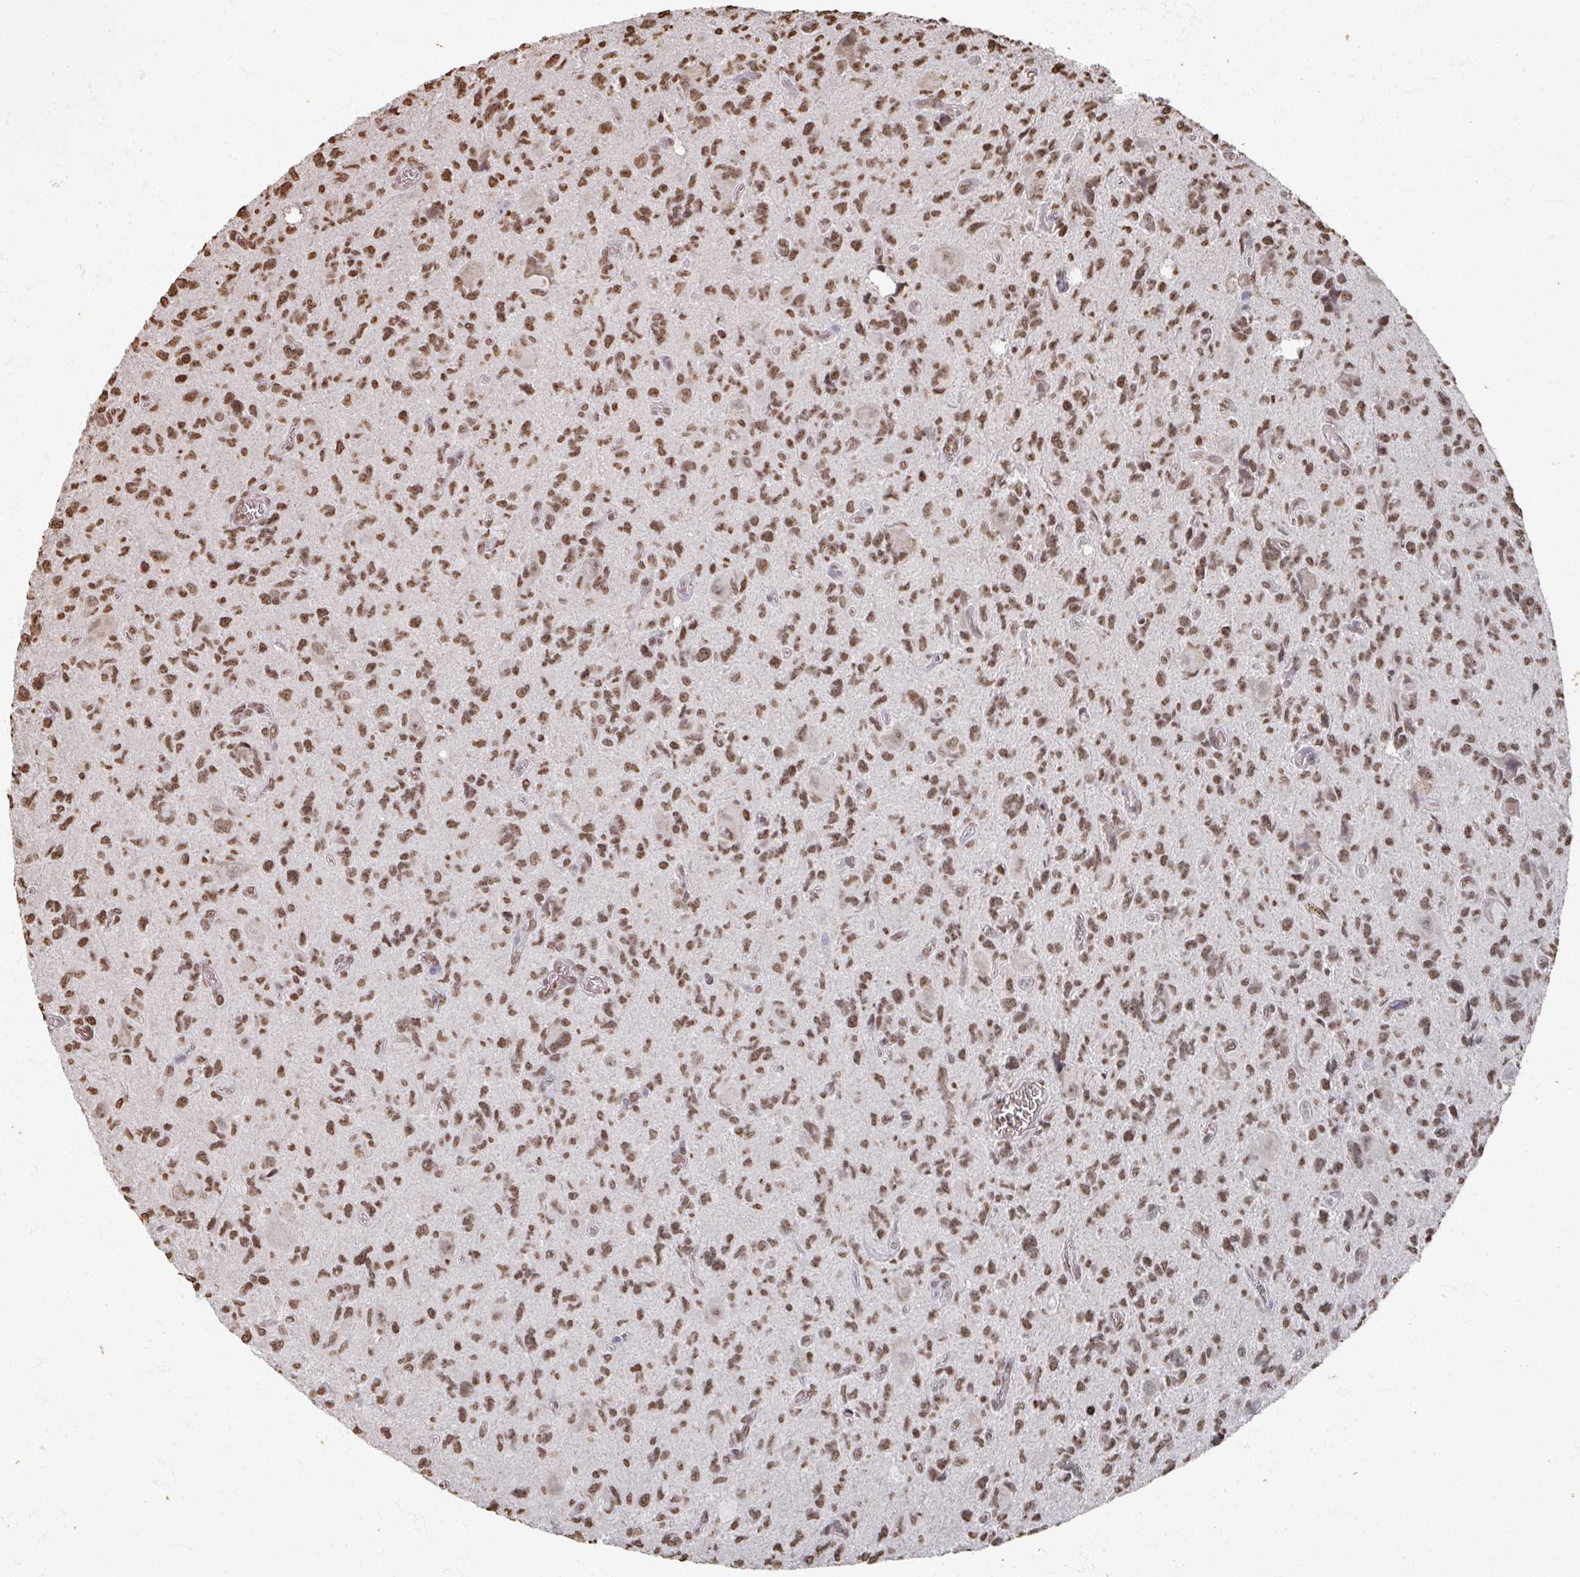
{"staining": {"intensity": "moderate", "quantity": ">75%", "location": "nuclear"}, "tissue": "glioma", "cell_type": "Tumor cells", "image_type": "cancer", "snomed": [{"axis": "morphology", "description": "Glioma, malignant, High grade"}, {"axis": "topography", "description": "Brain"}], "caption": "Human glioma stained with a brown dye displays moderate nuclear positive expression in approximately >75% of tumor cells.", "gene": "DCUN1D5", "patient": {"sex": "male", "age": 76}}